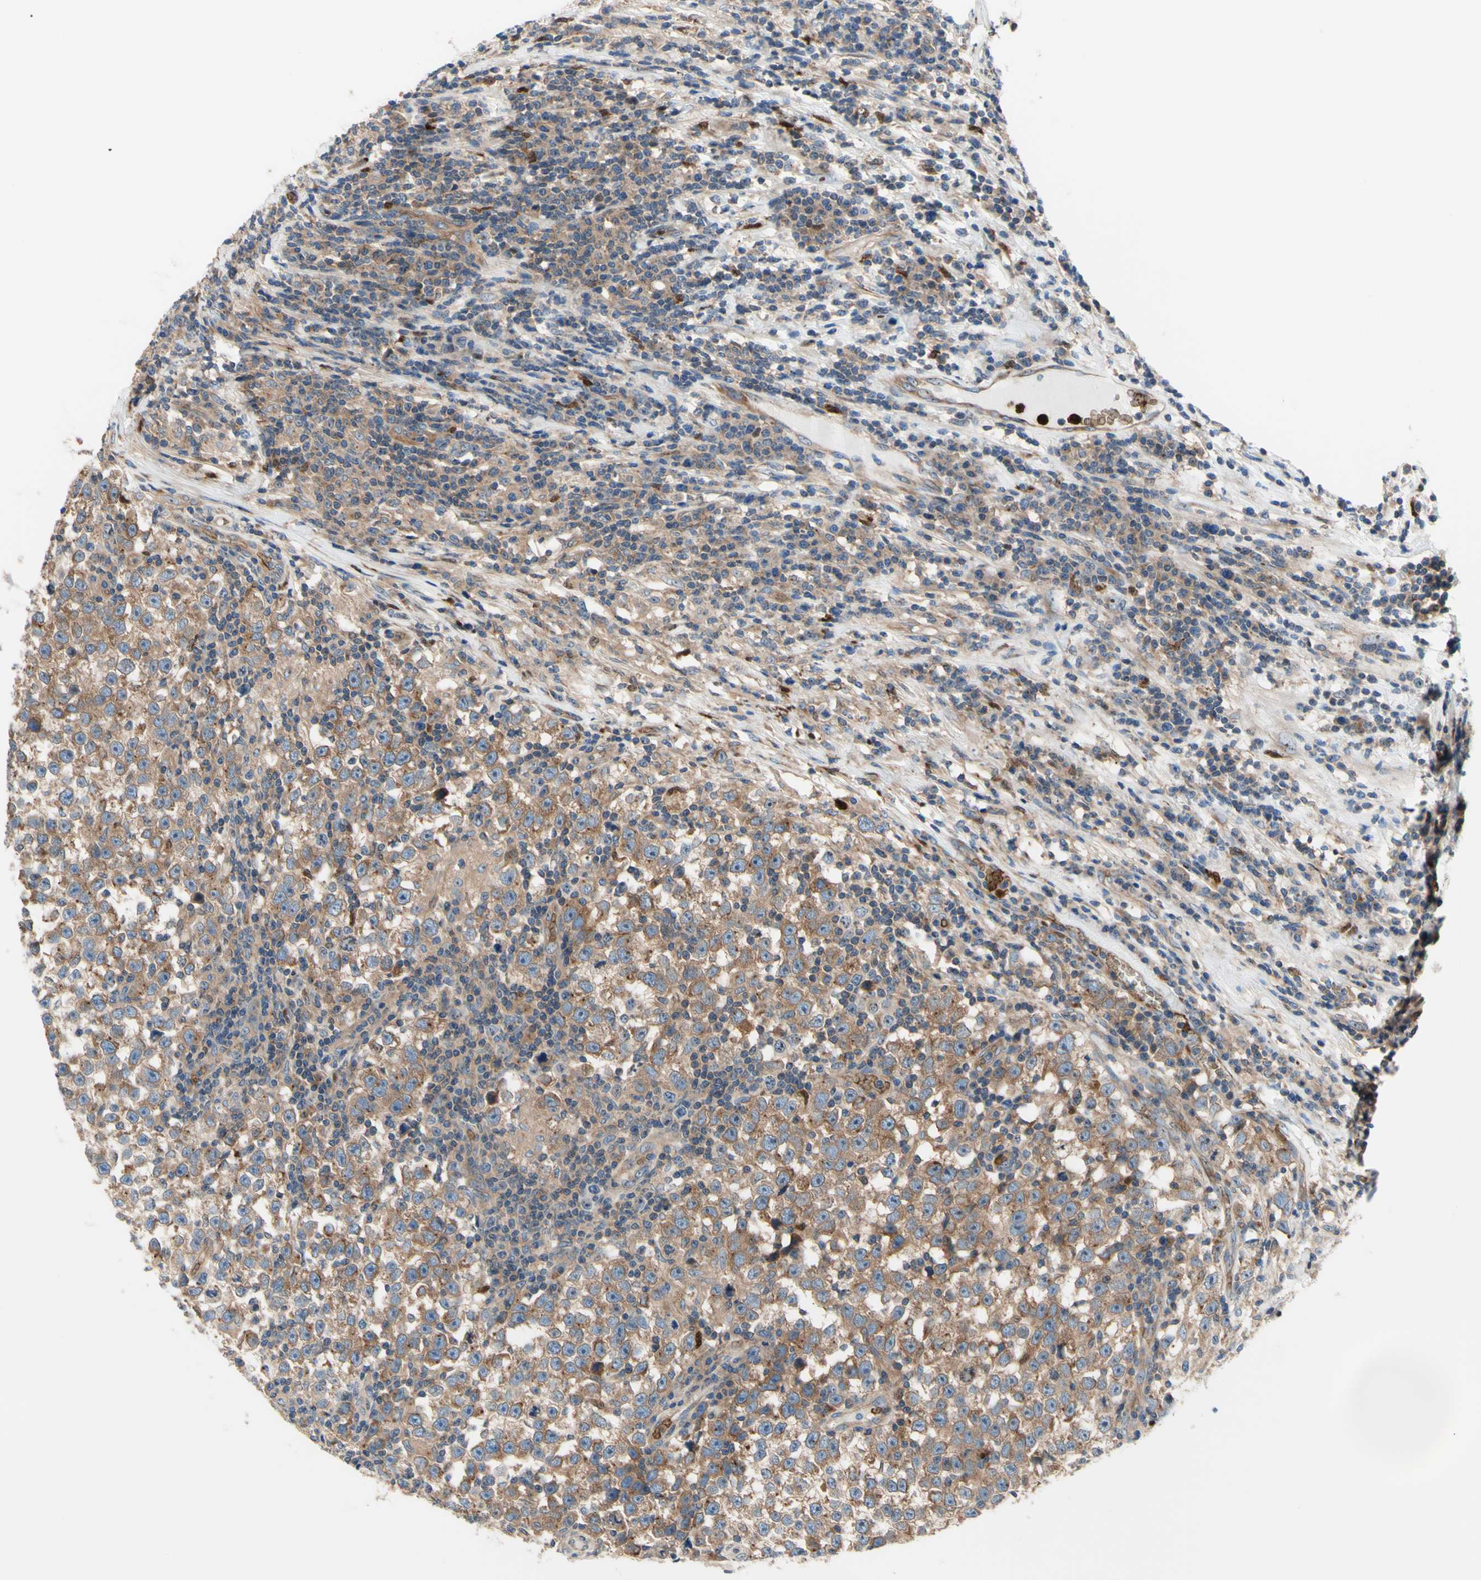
{"staining": {"intensity": "moderate", "quantity": ">75%", "location": "cytoplasmic/membranous"}, "tissue": "testis cancer", "cell_type": "Tumor cells", "image_type": "cancer", "snomed": [{"axis": "morphology", "description": "Seminoma, NOS"}, {"axis": "topography", "description": "Testis"}], "caption": "Immunohistochemical staining of seminoma (testis) exhibits medium levels of moderate cytoplasmic/membranous expression in about >75% of tumor cells. The staining is performed using DAB brown chromogen to label protein expression. The nuclei are counter-stained blue using hematoxylin.", "gene": "USP9X", "patient": {"sex": "male", "age": 43}}